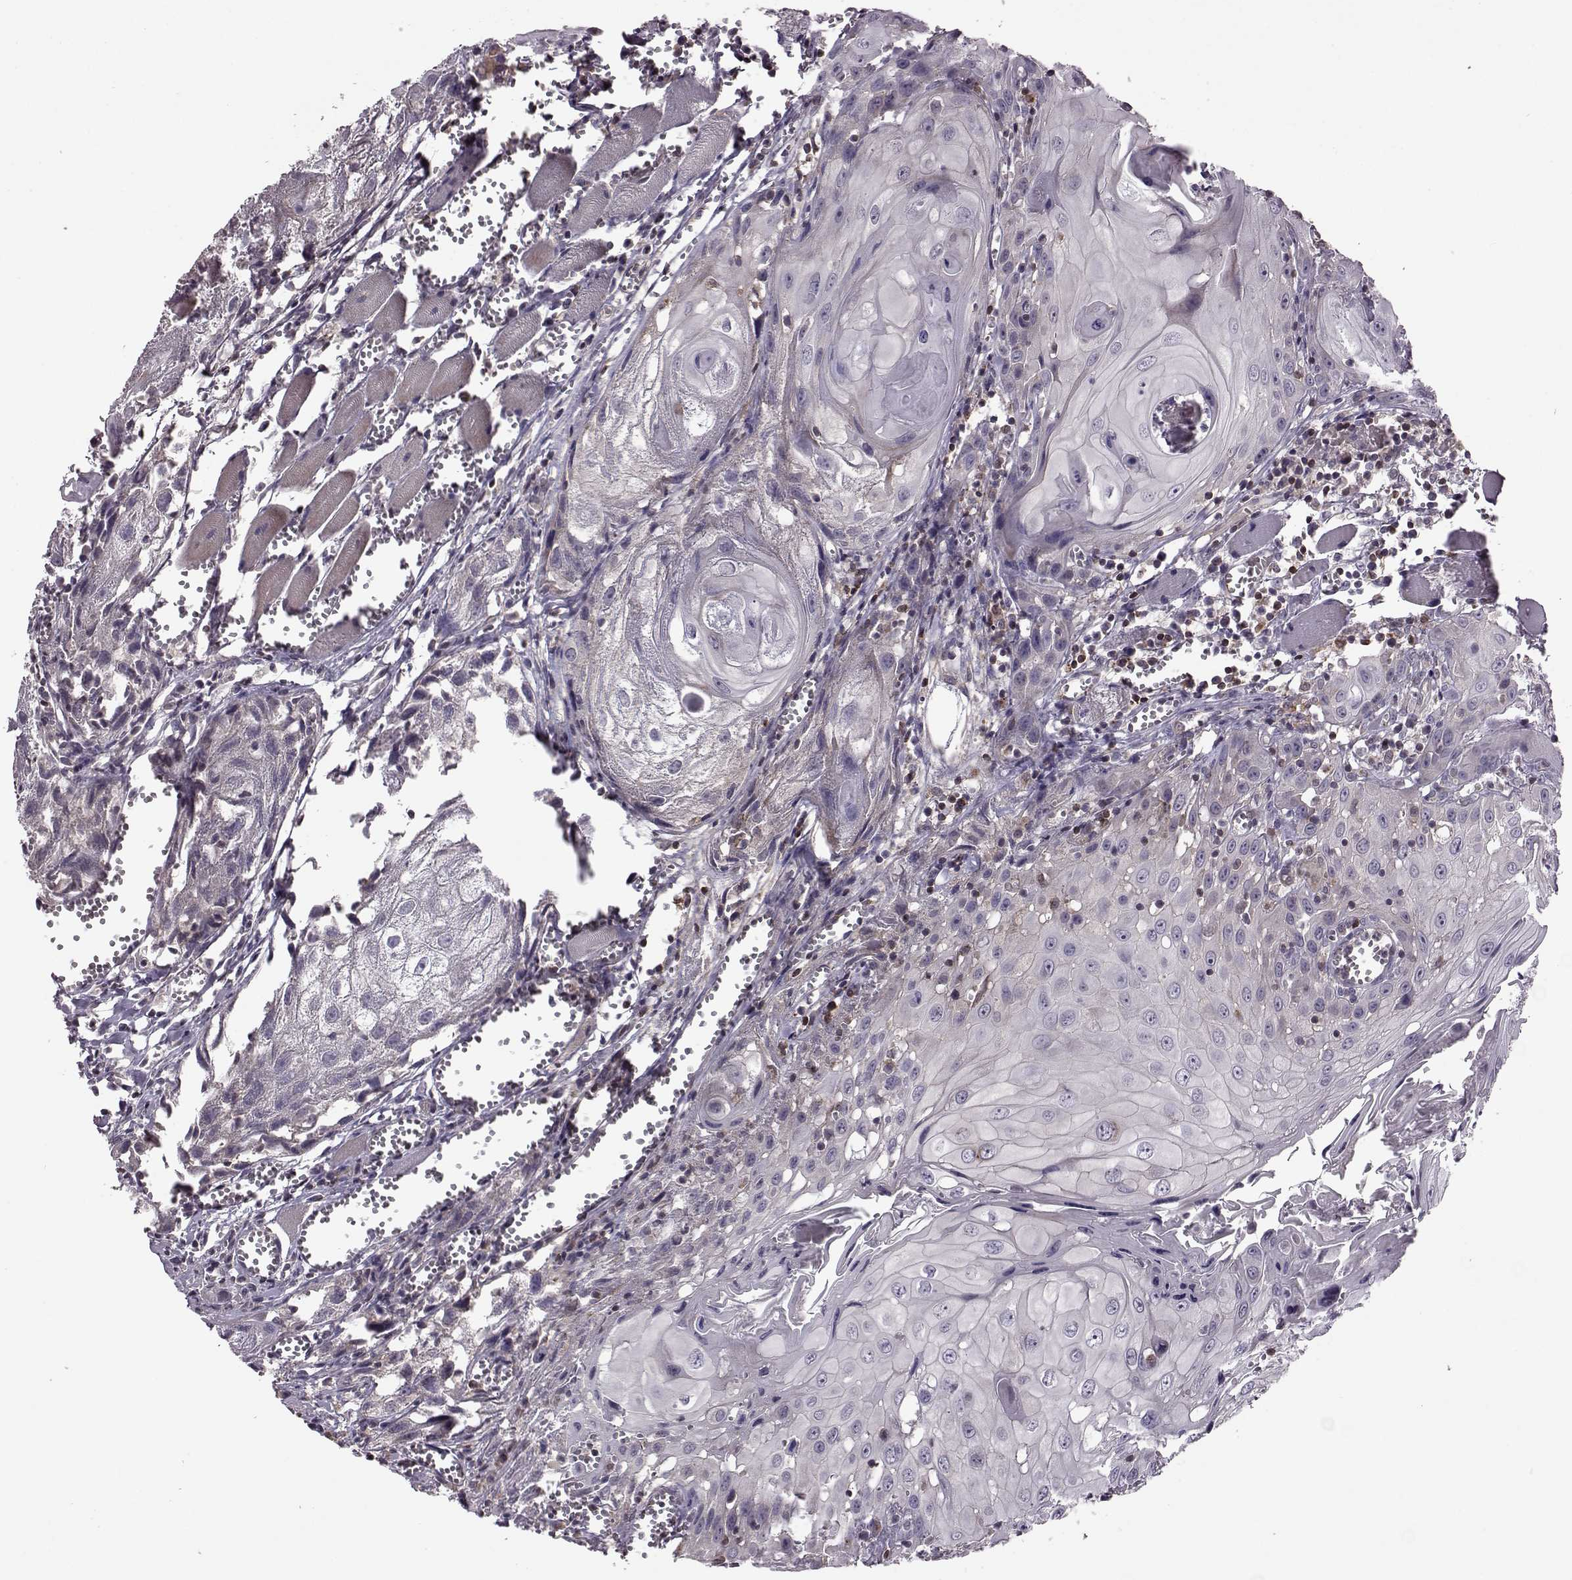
{"staining": {"intensity": "negative", "quantity": "none", "location": "none"}, "tissue": "head and neck cancer", "cell_type": "Tumor cells", "image_type": "cancer", "snomed": [{"axis": "morphology", "description": "Squamous cell carcinoma, NOS"}, {"axis": "topography", "description": "Head-Neck"}], "caption": "Histopathology image shows no significant protein expression in tumor cells of head and neck squamous cell carcinoma. (DAB (3,3'-diaminobenzidine) immunohistochemistry (IHC), high magnification).", "gene": "CDC42SE1", "patient": {"sex": "female", "age": 80}}